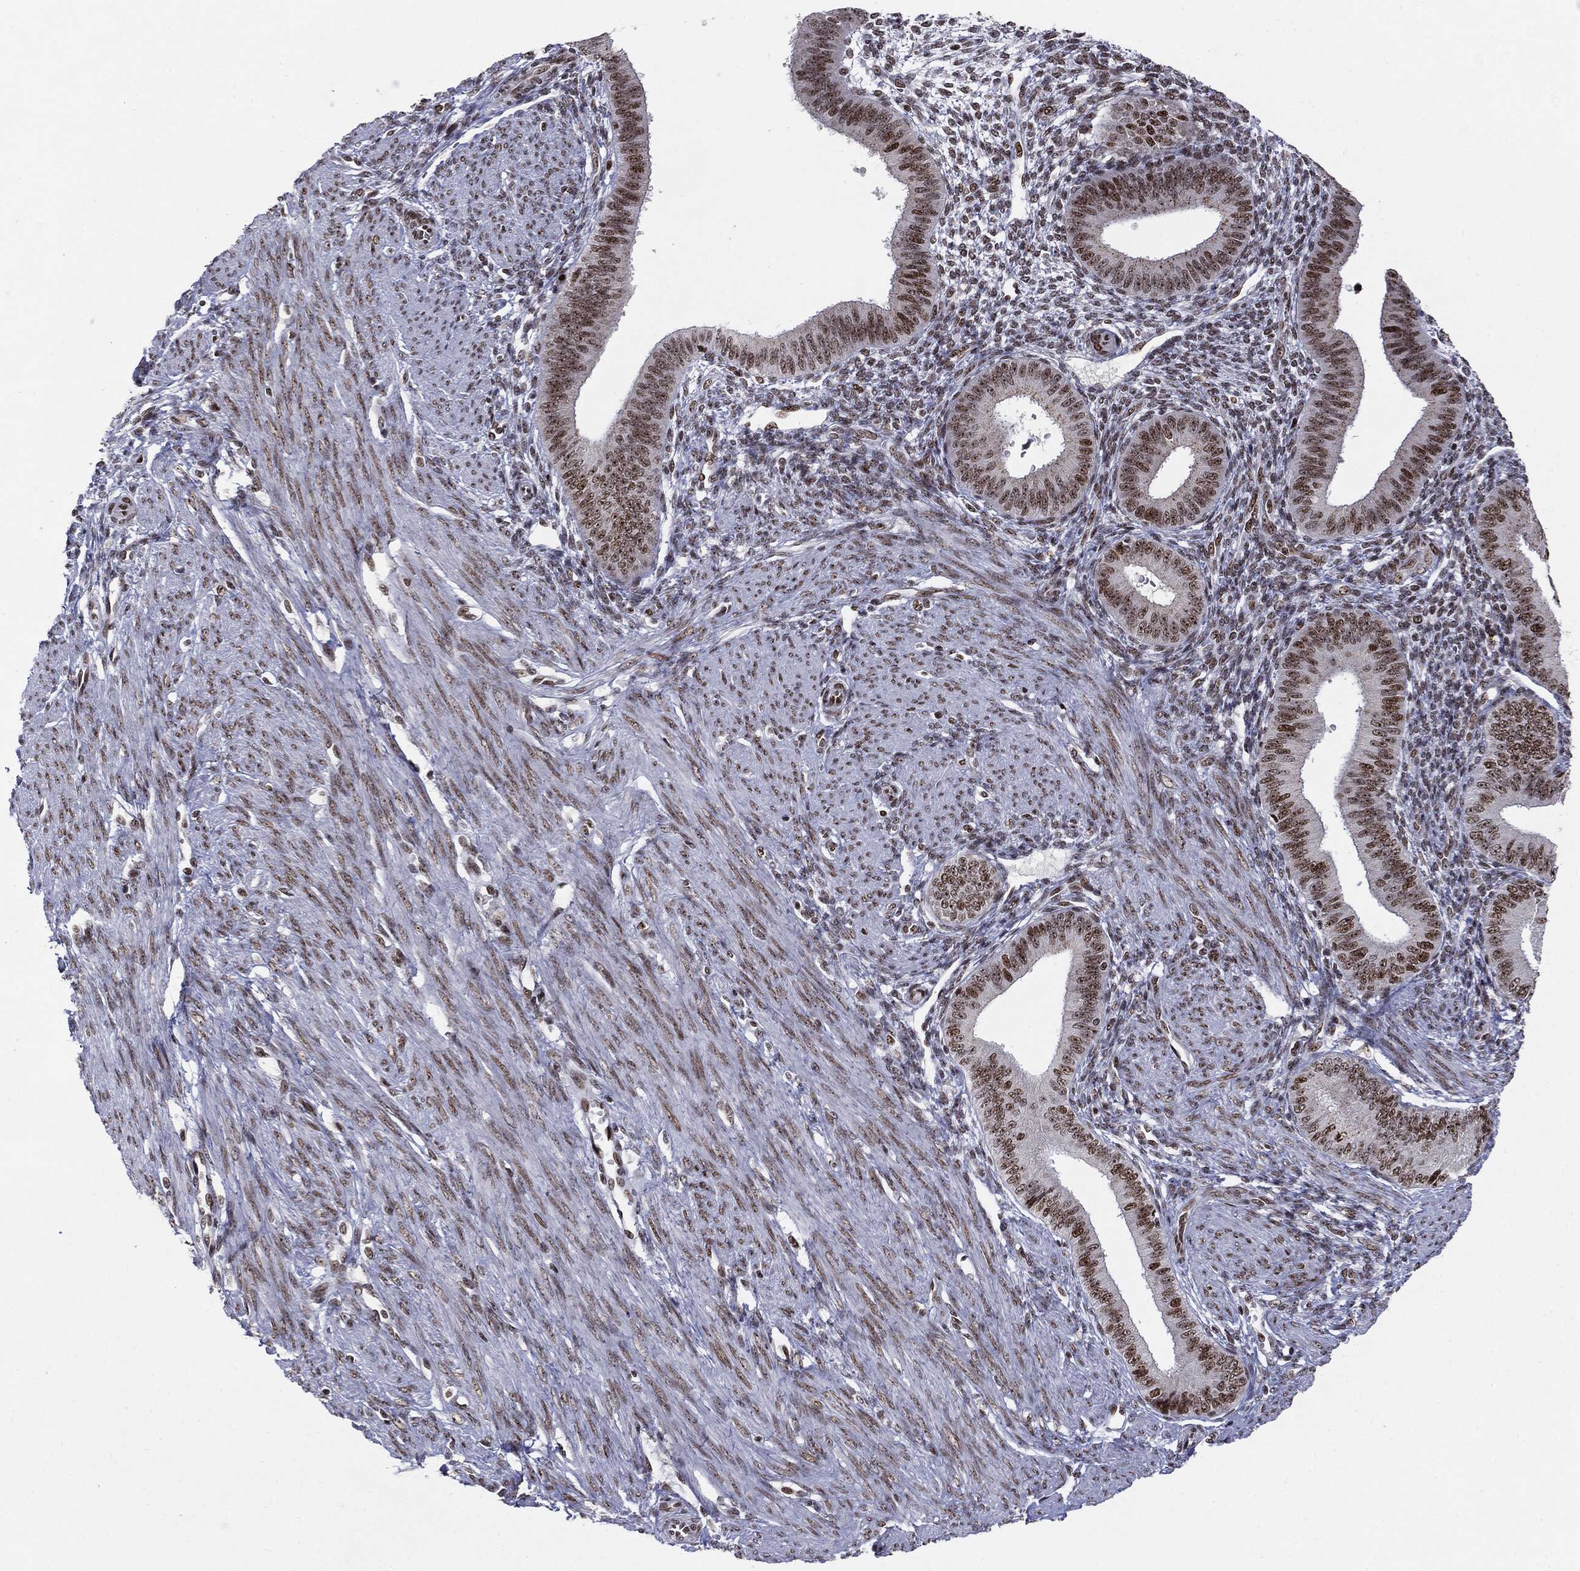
{"staining": {"intensity": "moderate", "quantity": ">75%", "location": "nuclear"}, "tissue": "endometrium", "cell_type": "Cells in endometrial stroma", "image_type": "normal", "snomed": [{"axis": "morphology", "description": "Normal tissue, NOS"}, {"axis": "topography", "description": "Endometrium"}], "caption": "This image shows immunohistochemistry (IHC) staining of unremarkable endometrium, with medium moderate nuclear positivity in about >75% of cells in endometrial stroma.", "gene": "MDC1", "patient": {"sex": "female", "age": 39}}